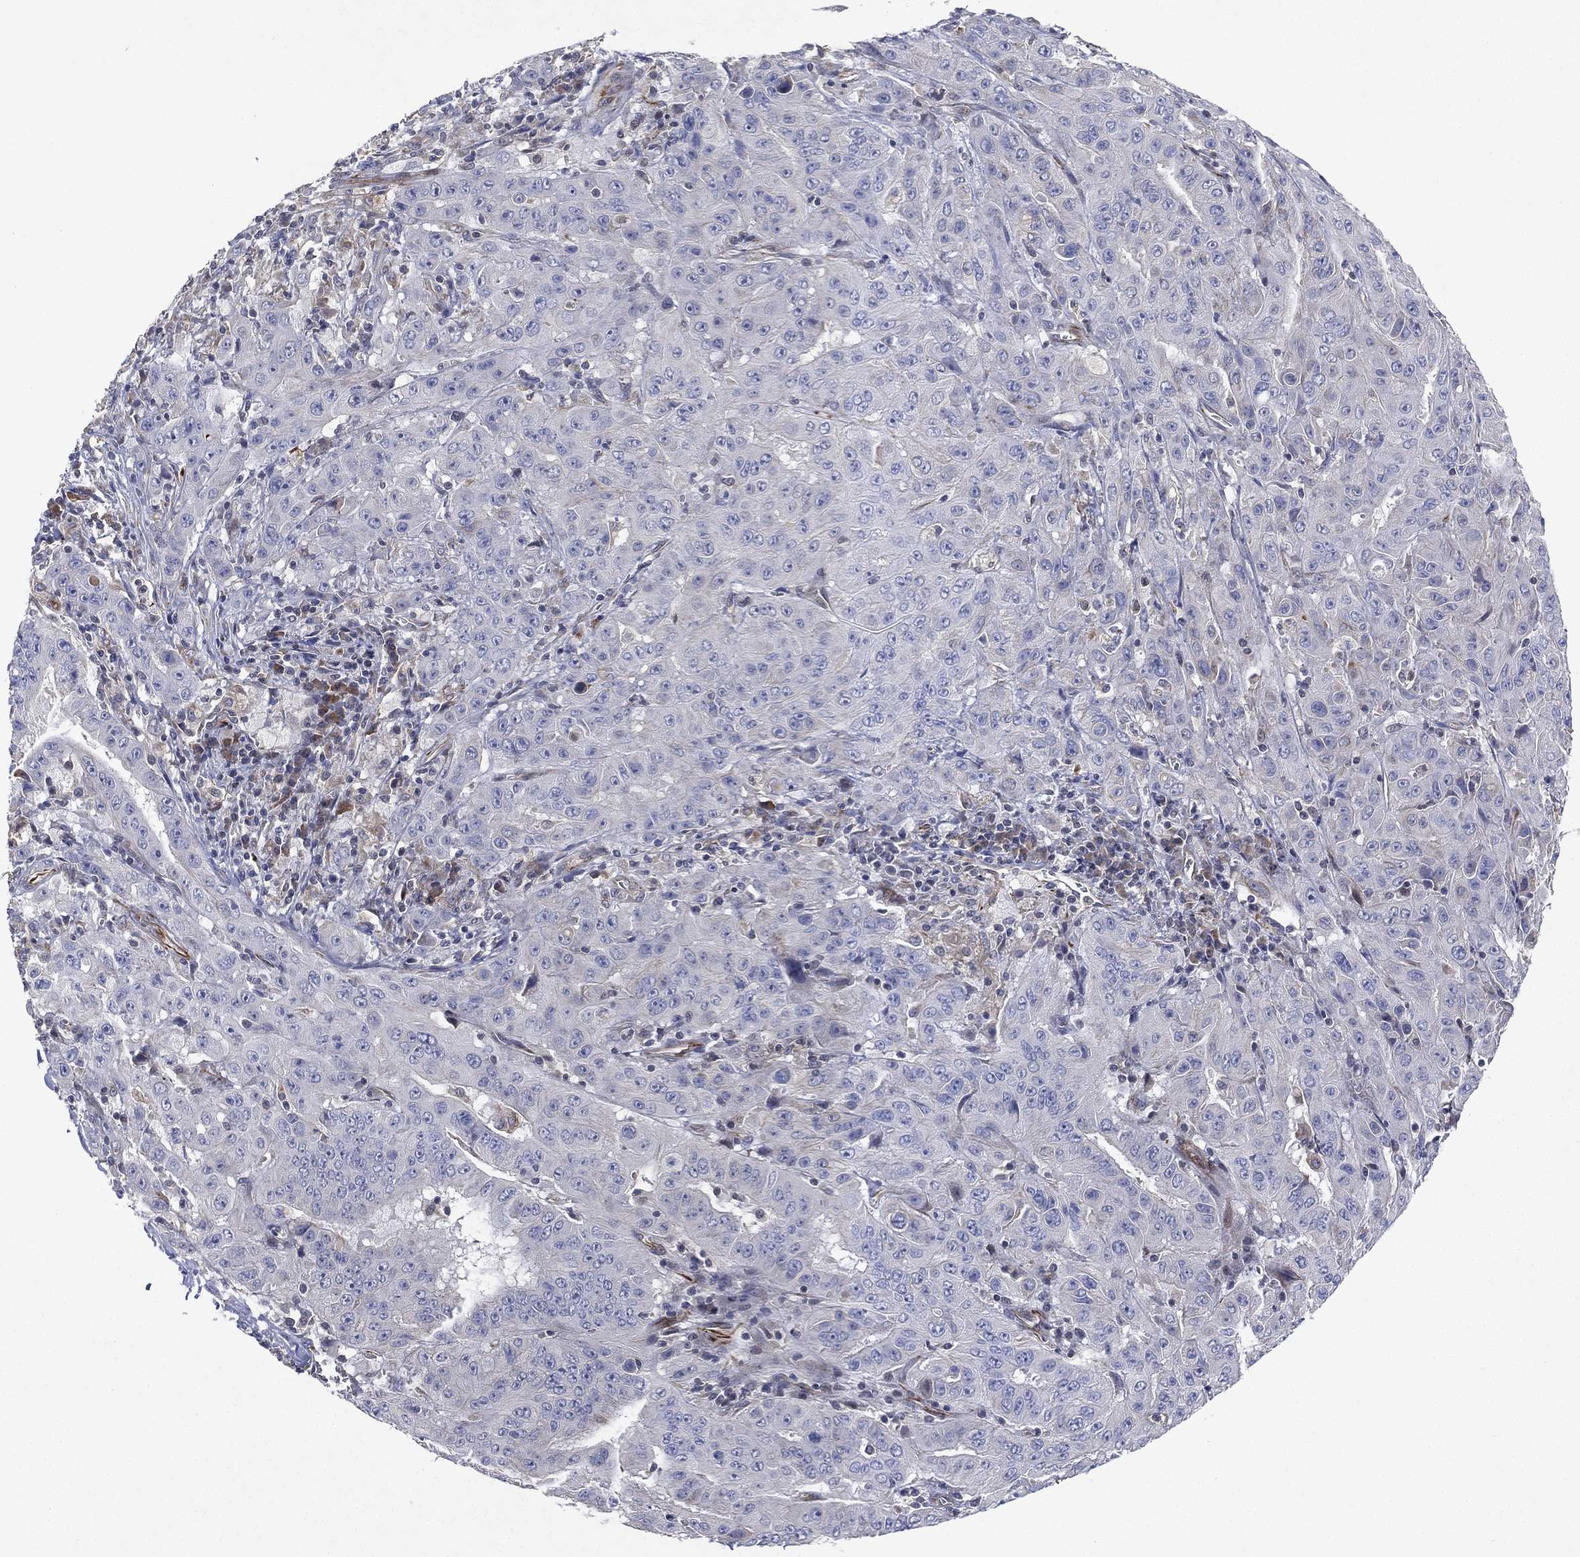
{"staining": {"intensity": "negative", "quantity": "none", "location": "none"}, "tissue": "pancreatic cancer", "cell_type": "Tumor cells", "image_type": "cancer", "snomed": [{"axis": "morphology", "description": "Adenocarcinoma, NOS"}, {"axis": "topography", "description": "Pancreas"}], "caption": "Histopathology image shows no significant protein expression in tumor cells of pancreatic cancer.", "gene": "FLI1", "patient": {"sex": "male", "age": 63}}